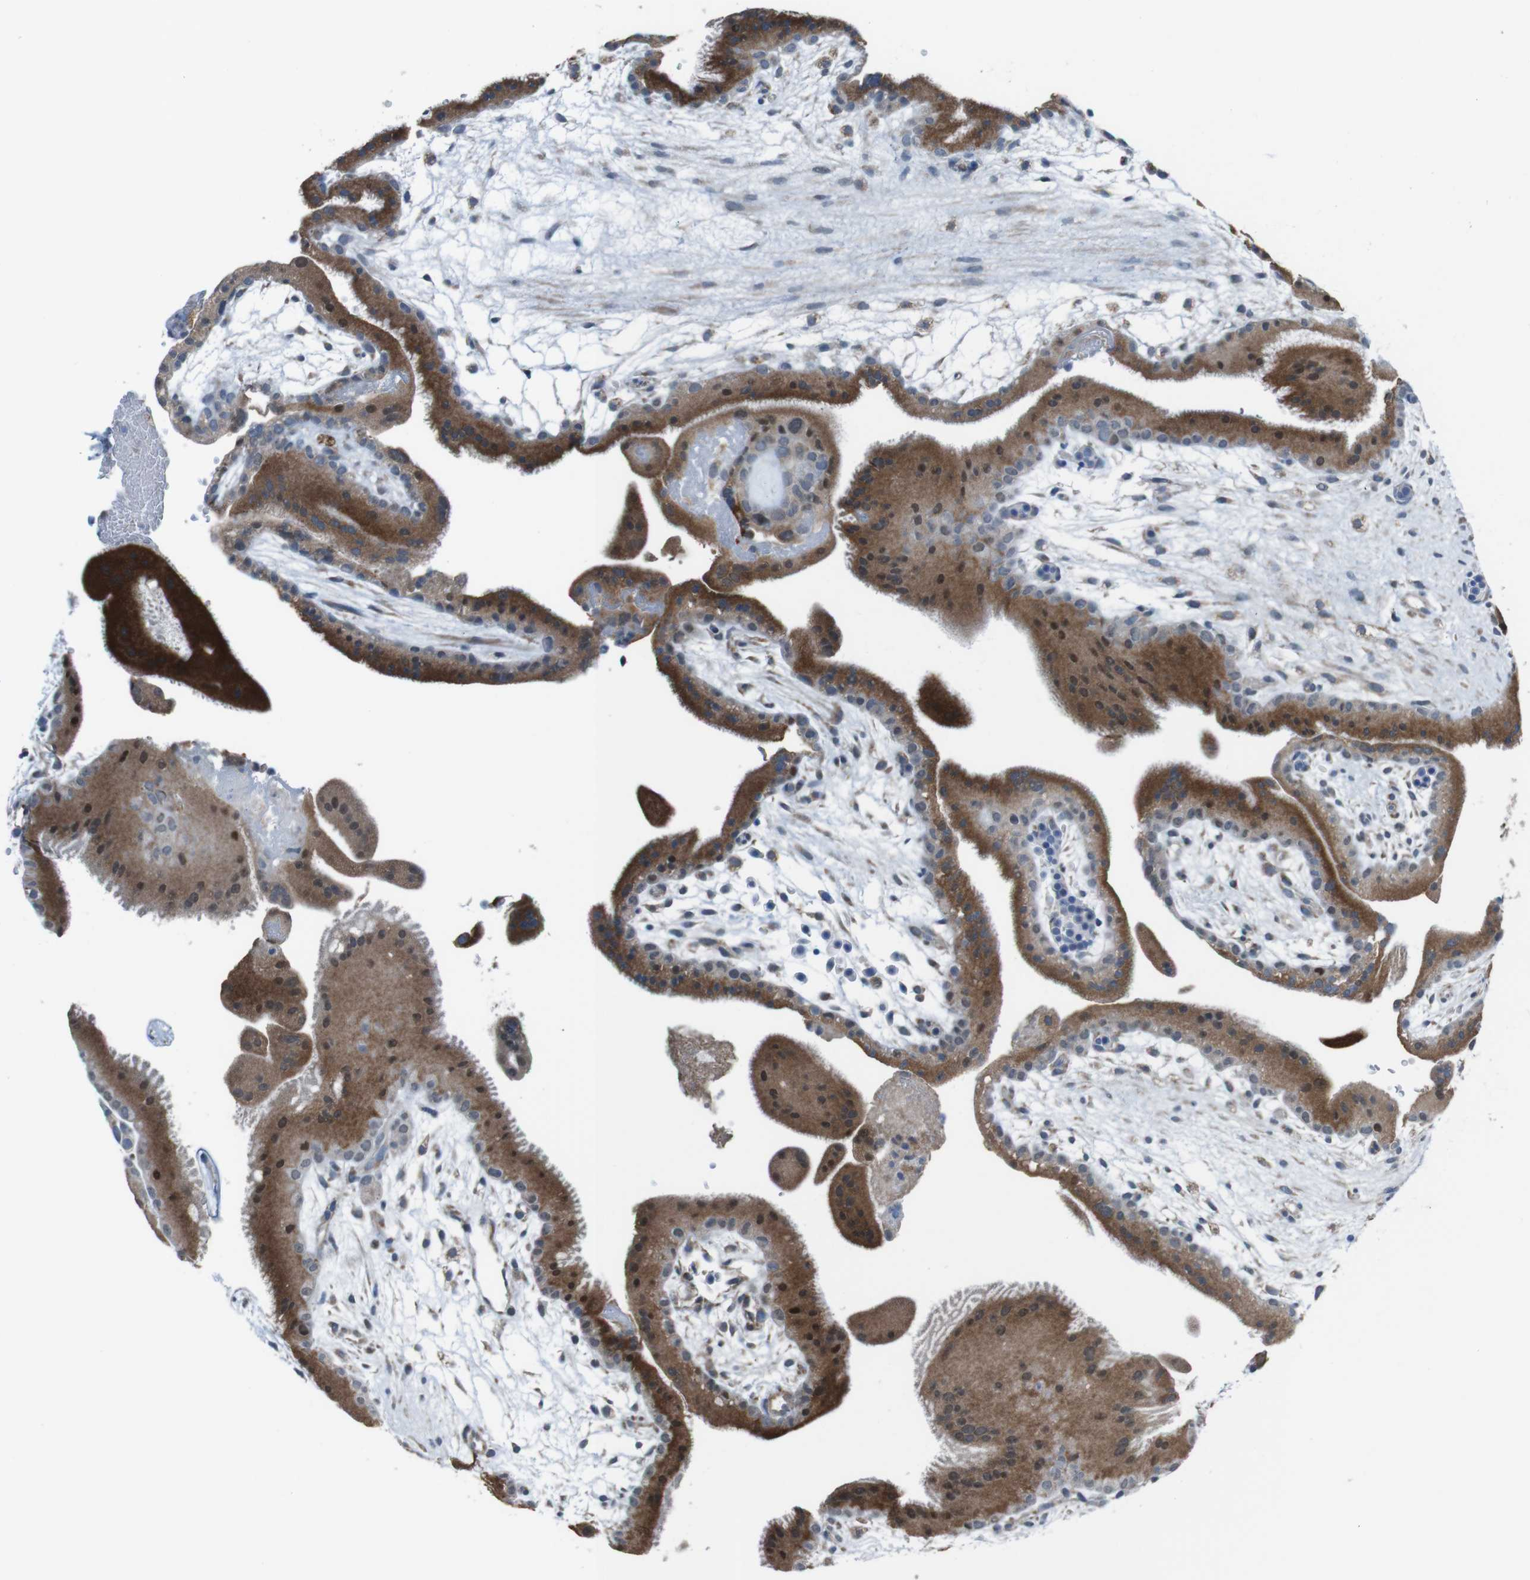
{"staining": {"intensity": "strong", "quantity": ">75%", "location": "cytoplasmic/membranous"}, "tissue": "placenta", "cell_type": "Trophoblastic cells", "image_type": "normal", "snomed": [{"axis": "morphology", "description": "Normal tissue, NOS"}, {"axis": "topography", "description": "Placenta"}], "caption": "An image of human placenta stained for a protein displays strong cytoplasmic/membranous brown staining in trophoblastic cells. (IHC, brightfield microscopy, high magnification).", "gene": "CDH22", "patient": {"sex": "female", "age": 19}}